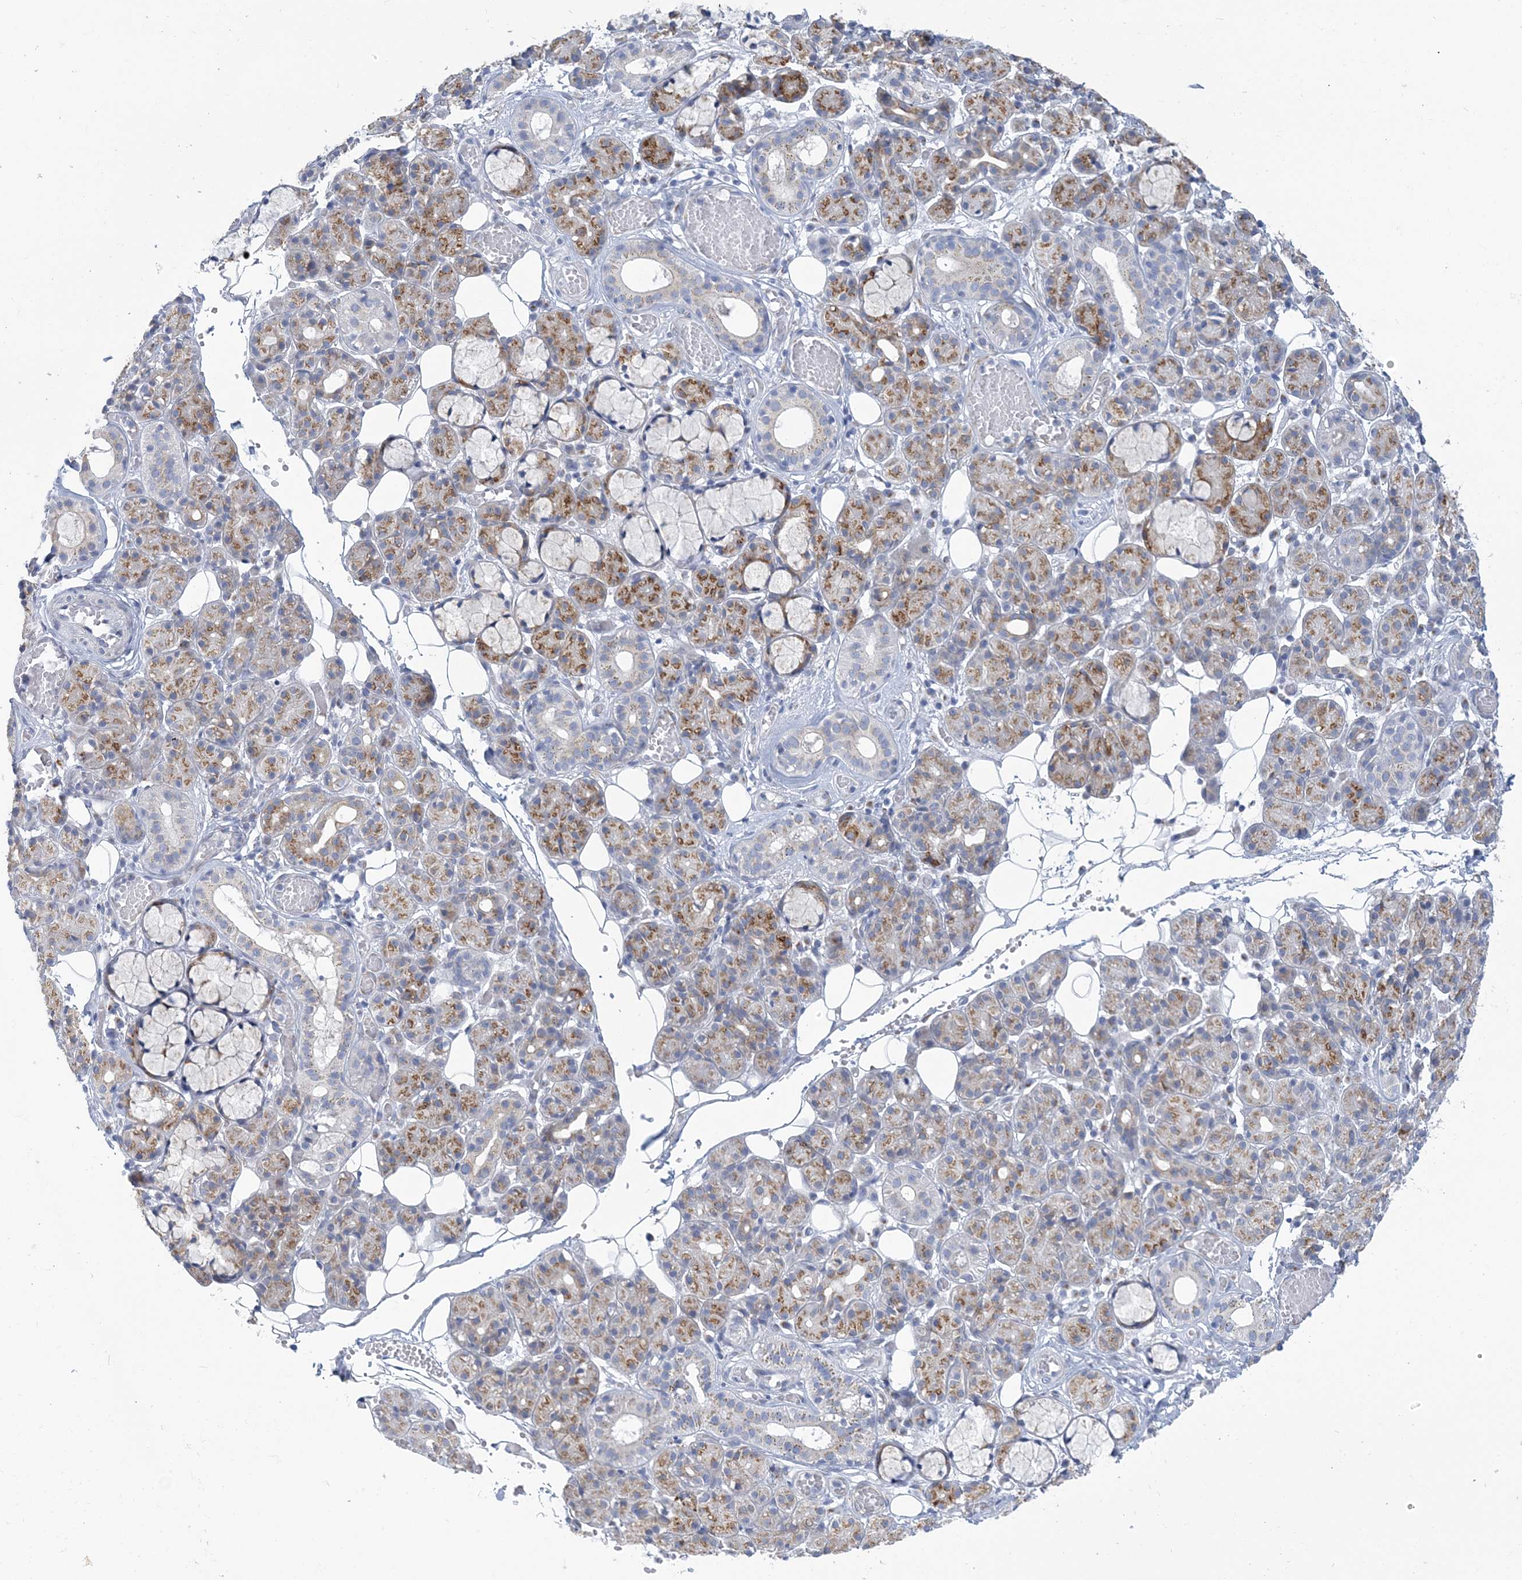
{"staining": {"intensity": "moderate", "quantity": "25%-75%", "location": "cytoplasmic/membranous"}, "tissue": "salivary gland", "cell_type": "Glandular cells", "image_type": "normal", "snomed": [{"axis": "morphology", "description": "Normal tissue, NOS"}, {"axis": "topography", "description": "Salivary gland"}], "caption": "High-magnification brightfield microscopy of unremarkable salivary gland stained with DAB (brown) and counterstained with hematoxylin (blue). glandular cells exhibit moderate cytoplasmic/membranous staining is appreciated in about25%-75% of cells.", "gene": "PLEKHG4B", "patient": {"sex": "male", "age": 63}}